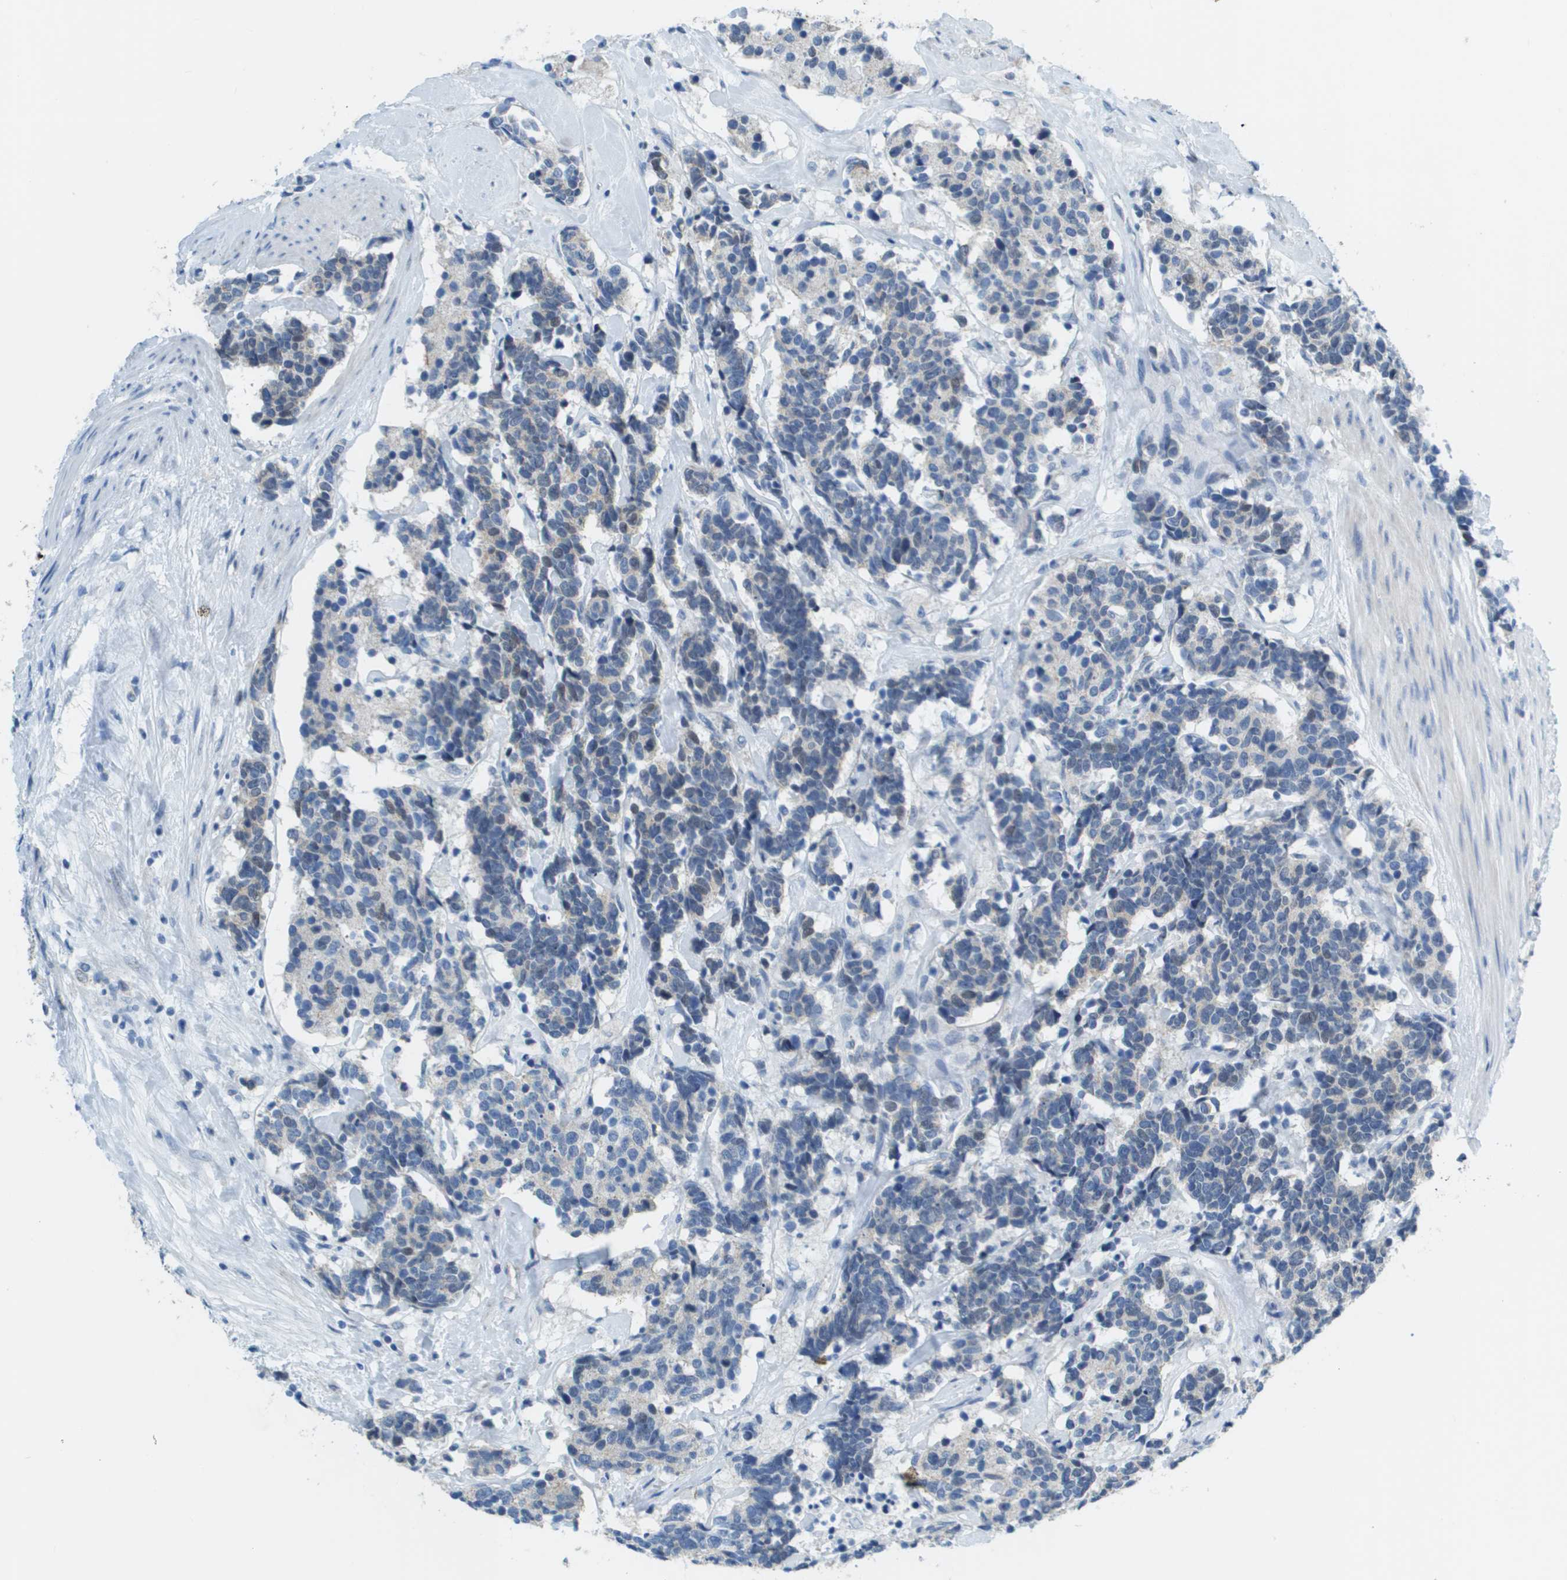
{"staining": {"intensity": "negative", "quantity": "none", "location": "none"}, "tissue": "carcinoid", "cell_type": "Tumor cells", "image_type": "cancer", "snomed": [{"axis": "morphology", "description": "Carcinoma, NOS"}, {"axis": "morphology", "description": "Carcinoid, malignant, NOS"}, {"axis": "topography", "description": "Urinary bladder"}], "caption": "Immunohistochemistry of carcinoid exhibits no expression in tumor cells.", "gene": "SDC1", "patient": {"sex": "male", "age": 57}}